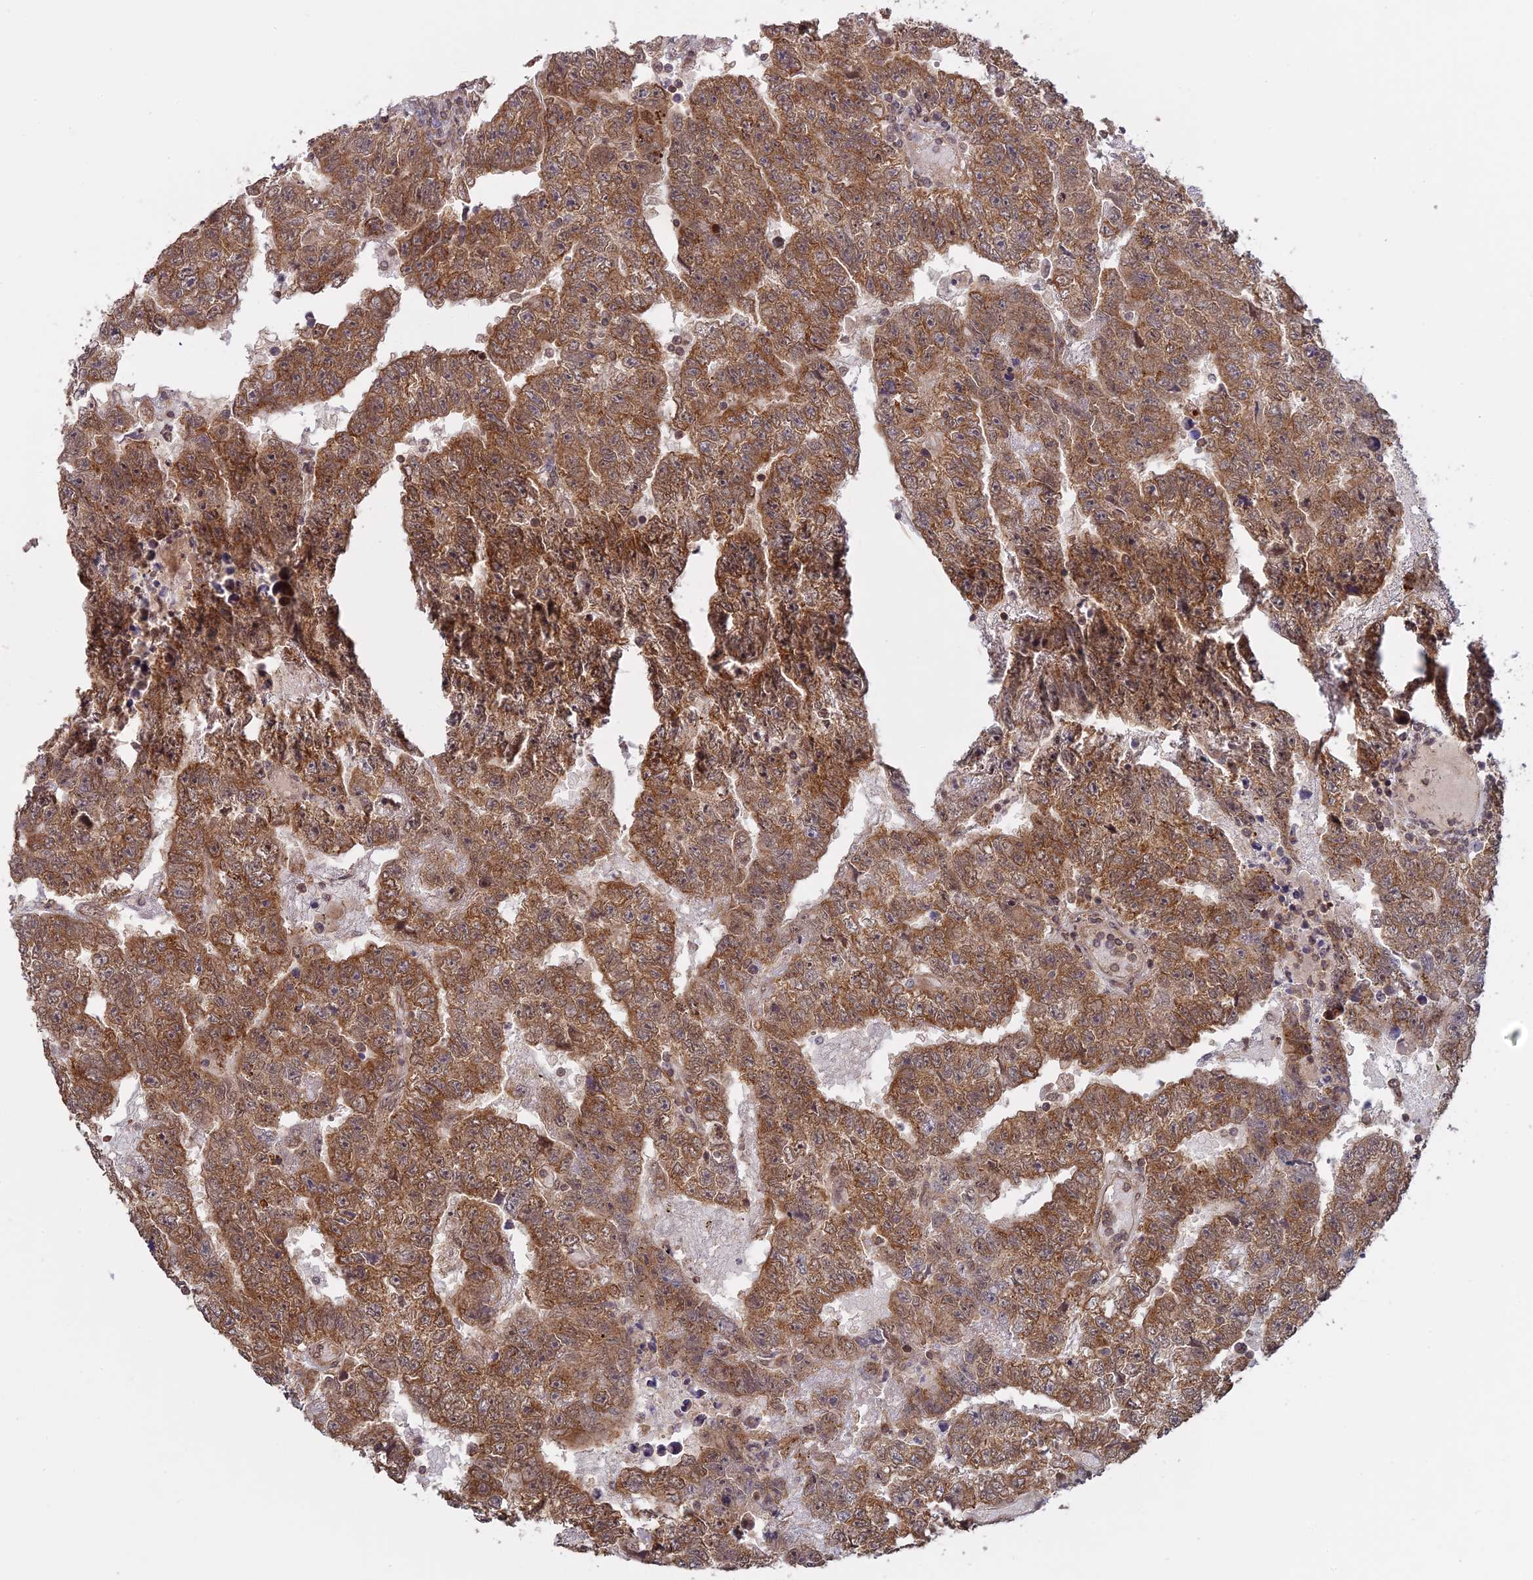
{"staining": {"intensity": "moderate", "quantity": ">75%", "location": "cytoplasmic/membranous"}, "tissue": "testis cancer", "cell_type": "Tumor cells", "image_type": "cancer", "snomed": [{"axis": "morphology", "description": "Carcinoma, Embryonal, NOS"}, {"axis": "topography", "description": "Testis"}], "caption": "Immunohistochemical staining of human testis embryonal carcinoma shows medium levels of moderate cytoplasmic/membranous staining in about >75% of tumor cells.", "gene": "PKIG", "patient": {"sex": "male", "age": 25}}